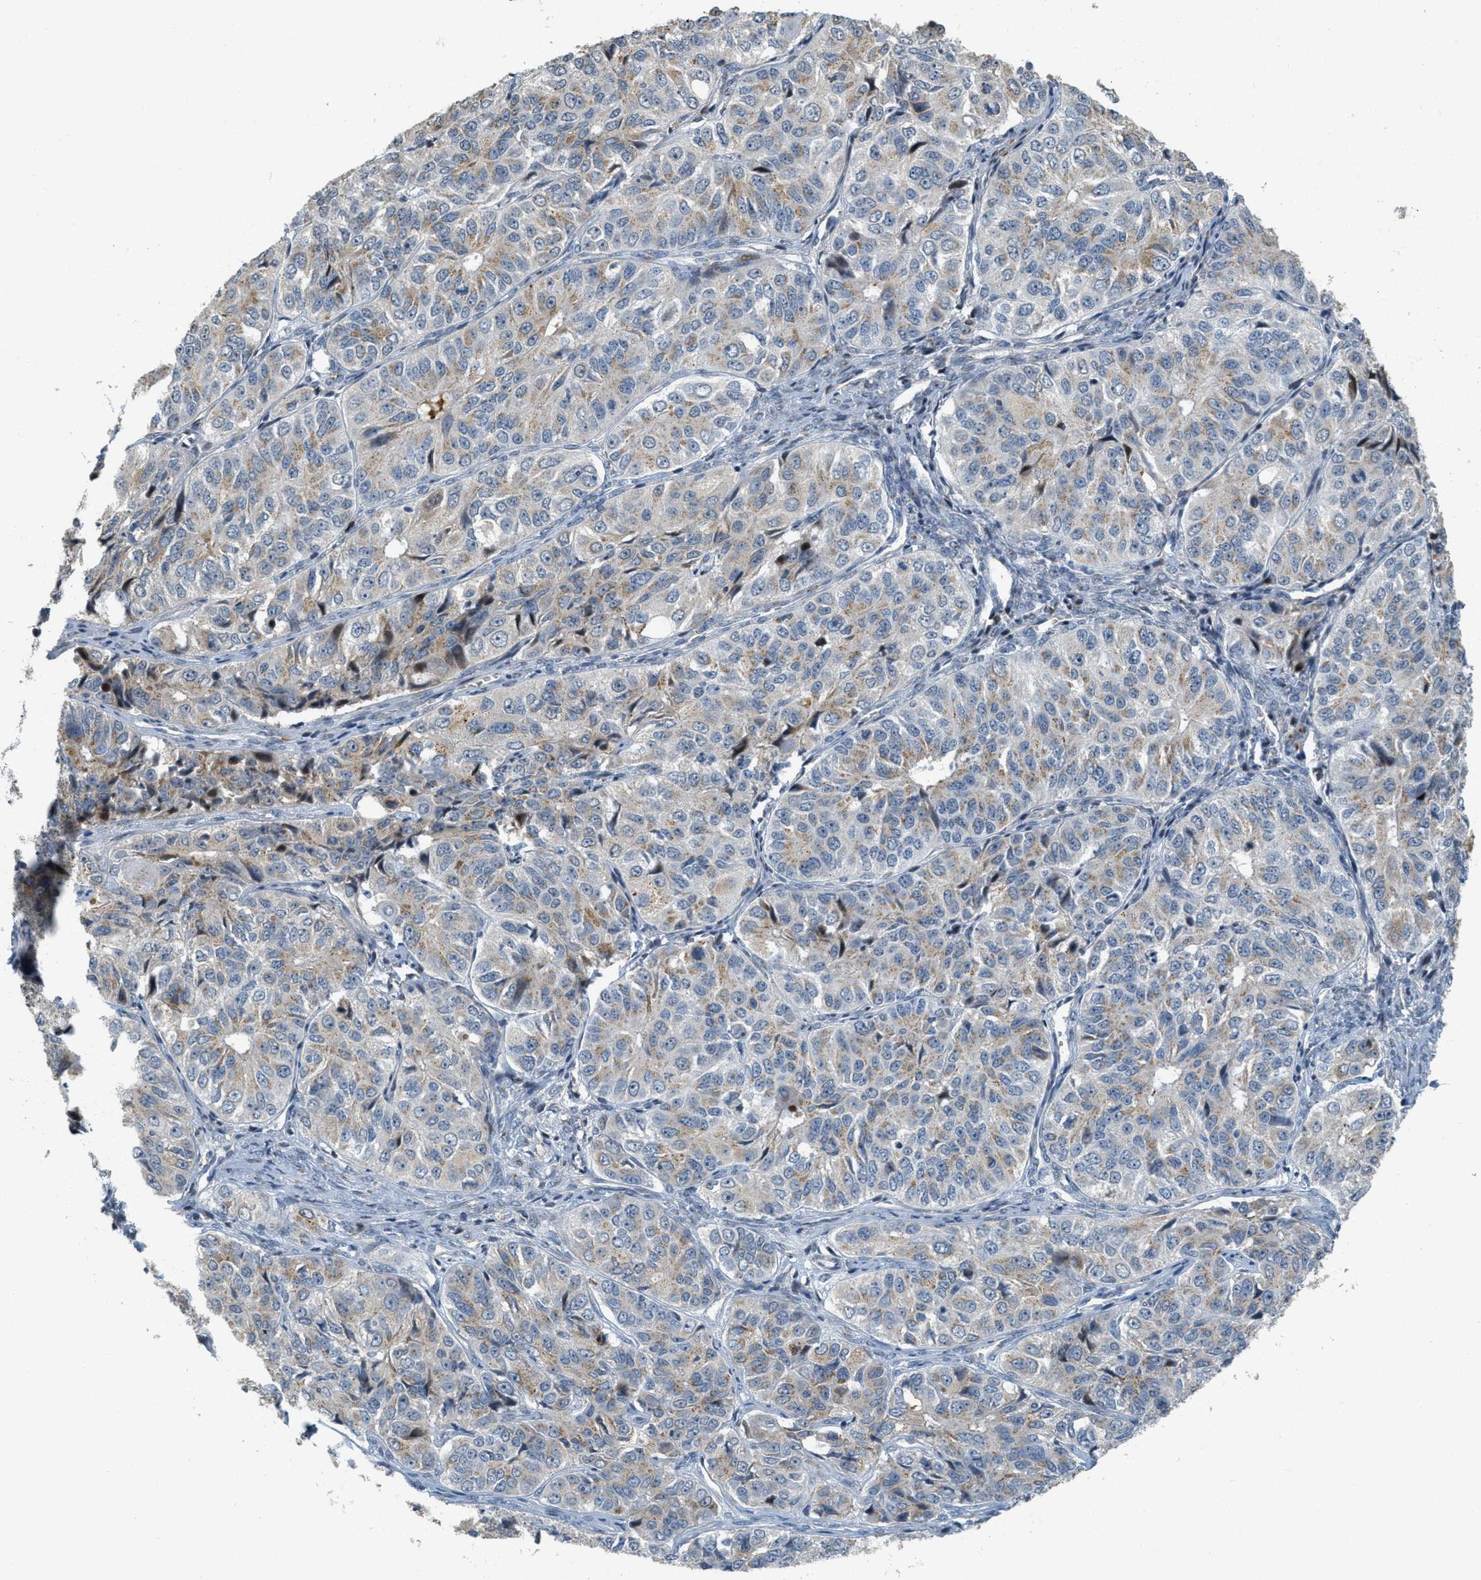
{"staining": {"intensity": "weak", "quantity": "25%-75%", "location": "cytoplasmic/membranous"}, "tissue": "ovarian cancer", "cell_type": "Tumor cells", "image_type": "cancer", "snomed": [{"axis": "morphology", "description": "Carcinoma, endometroid"}, {"axis": "topography", "description": "Ovary"}], "caption": "Immunohistochemical staining of human ovarian cancer displays low levels of weak cytoplasmic/membranous protein positivity in about 25%-75% of tumor cells.", "gene": "ZFPL1", "patient": {"sex": "female", "age": 51}}